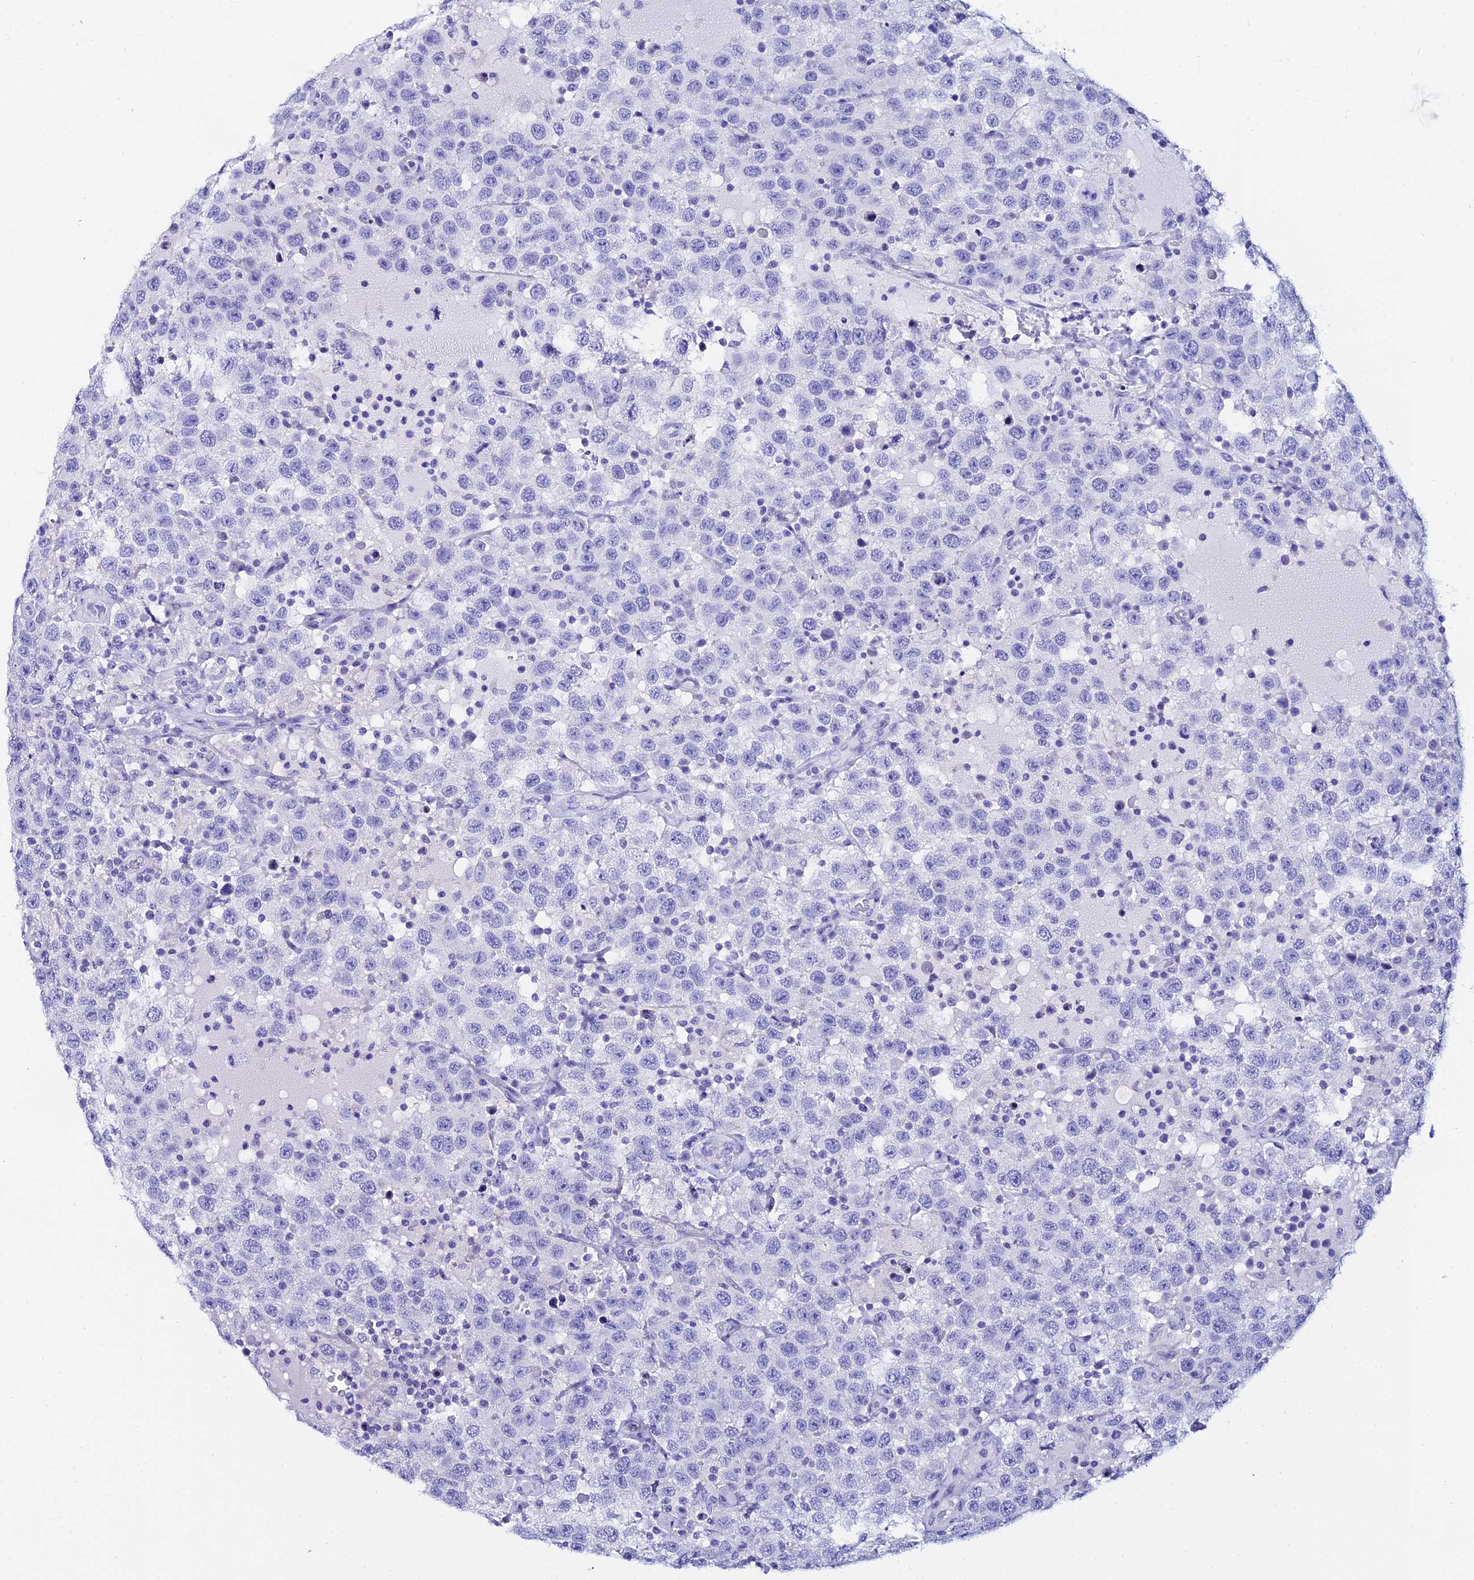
{"staining": {"intensity": "negative", "quantity": "none", "location": "none"}, "tissue": "testis cancer", "cell_type": "Tumor cells", "image_type": "cancer", "snomed": [{"axis": "morphology", "description": "Seminoma, NOS"}, {"axis": "topography", "description": "Testis"}], "caption": "IHC image of testis seminoma stained for a protein (brown), which demonstrates no expression in tumor cells.", "gene": "OR4D5", "patient": {"sex": "male", "age": 41}}